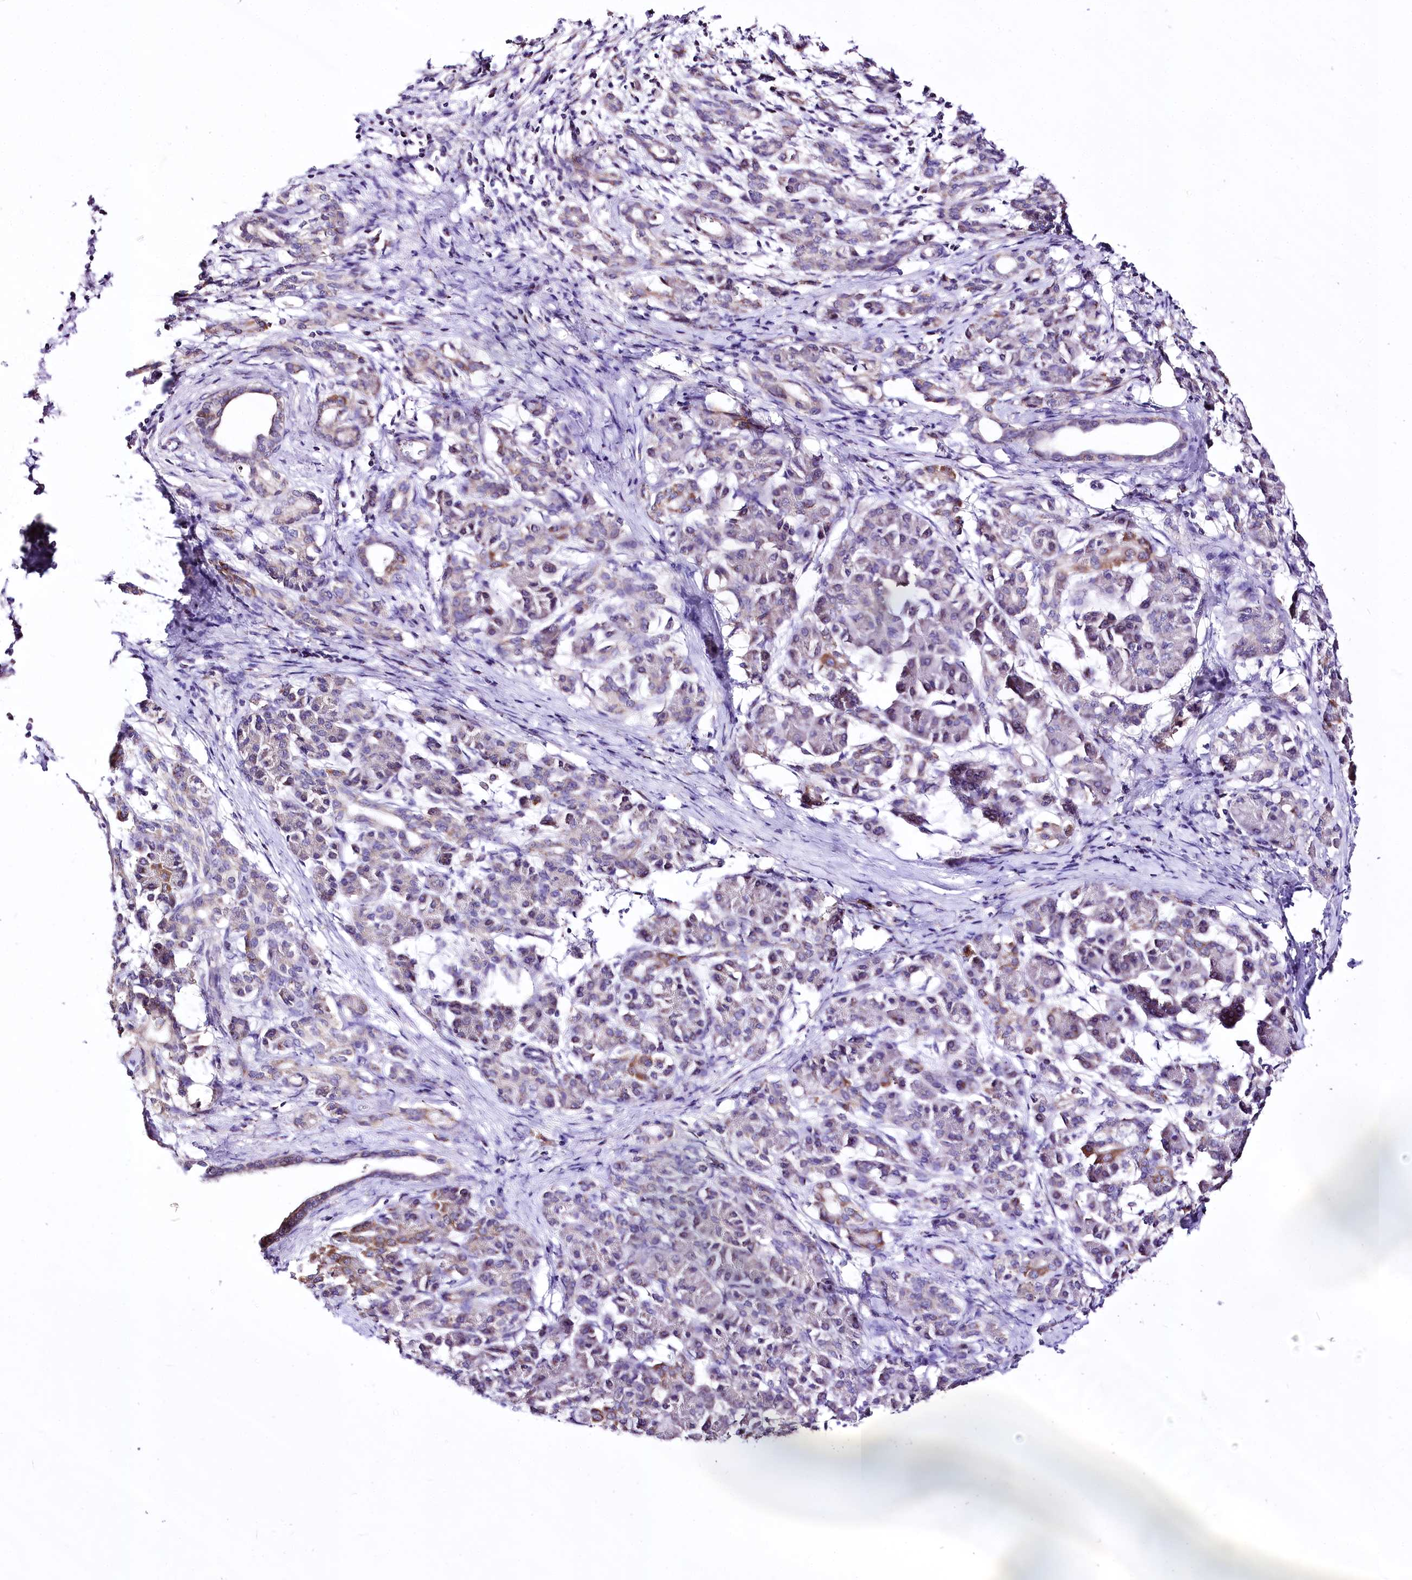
{"staining": {"intensity": "moderate", "quantity": "<25%", "location": "cytoplasmic/membranous"}, "tissue": "pancreatic cancer", "cell_type": "Tumor cells", "image_type": "cancer", "snomed": [{"axis": "morphology", "description": "Adenocarcinoma, NOS"}, {"axis": "topography", "description": "Pancreas"}], "caption": "Approximately <25% of tumor cells in human adenocarcinoma (pancreatic) reveal moderate cytoplasmic/membranous protein expression as visualized by brown immunohistochemical staining.", "gene": "ATE1", "patient": {"sex": "female", "age": 55}}